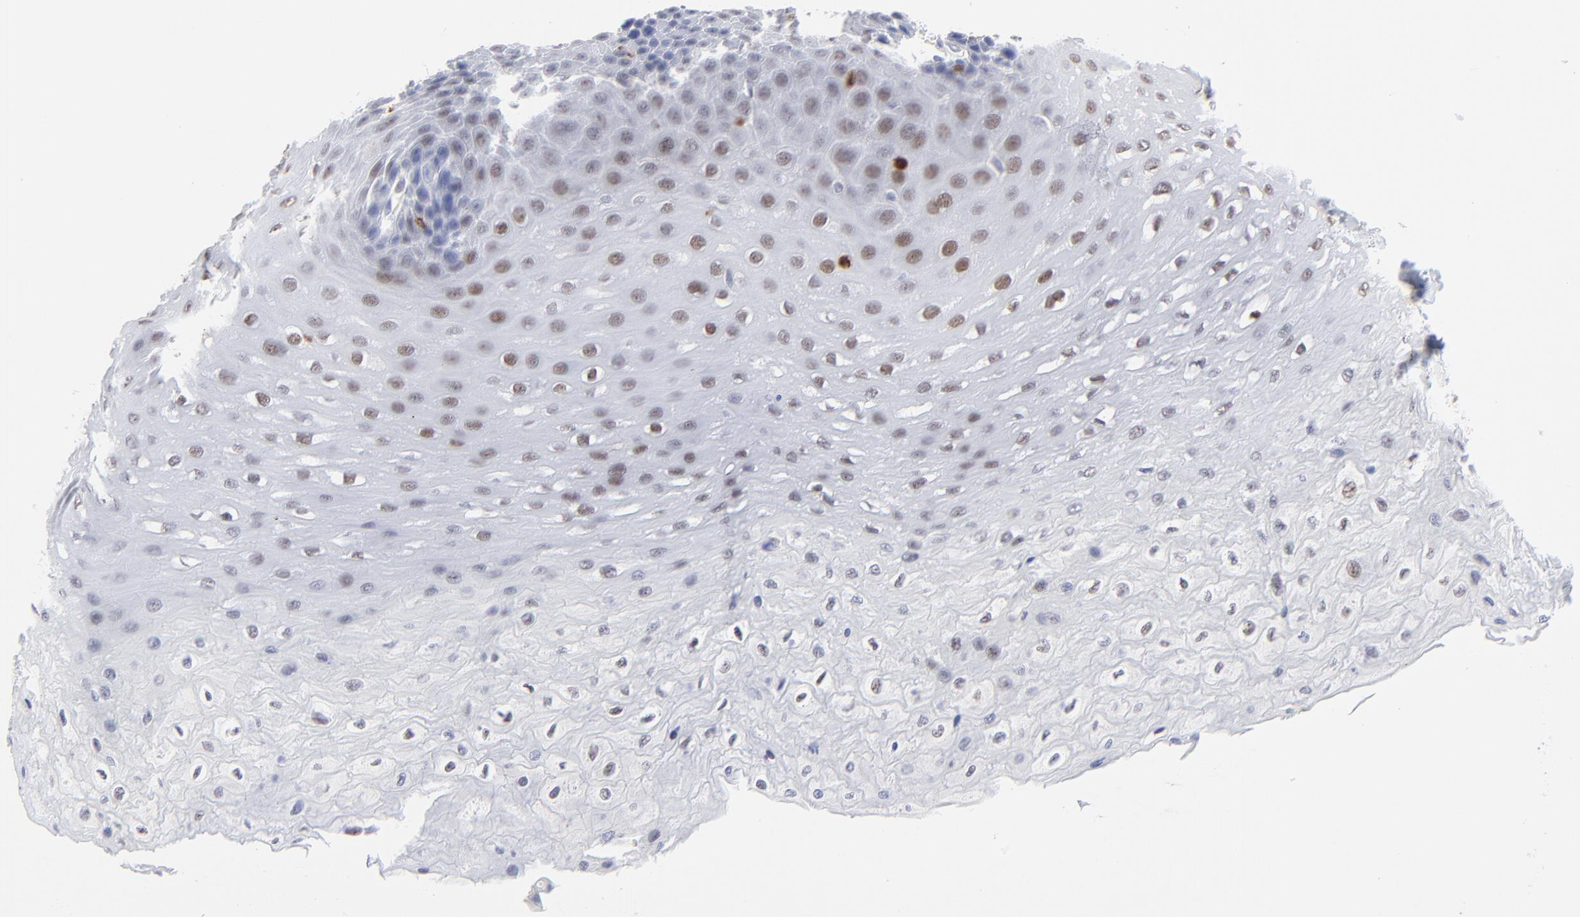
{"staining": {"intensity": "weak", "quantity": "25%-75%", "location": "nuclear"}, "tissue": "esophagus", "cell_type": "Squamous epithelial cells", "image_type": "normal", "snomed": [{"axis": "morphology", "description": "Normal tissue, NOS"}, {"axis": "topography", "description": "Esophagus"}], "caption": "A photomicrograph of esophagus stained for a protein demonstrates weak nuclear brown staining in squamous epithelial cells. (DAB IHC, brown staining for protein, blue staining for nuclei).", "gene": "ZAP70", "patient": {"sex": "female", "age": 72}}